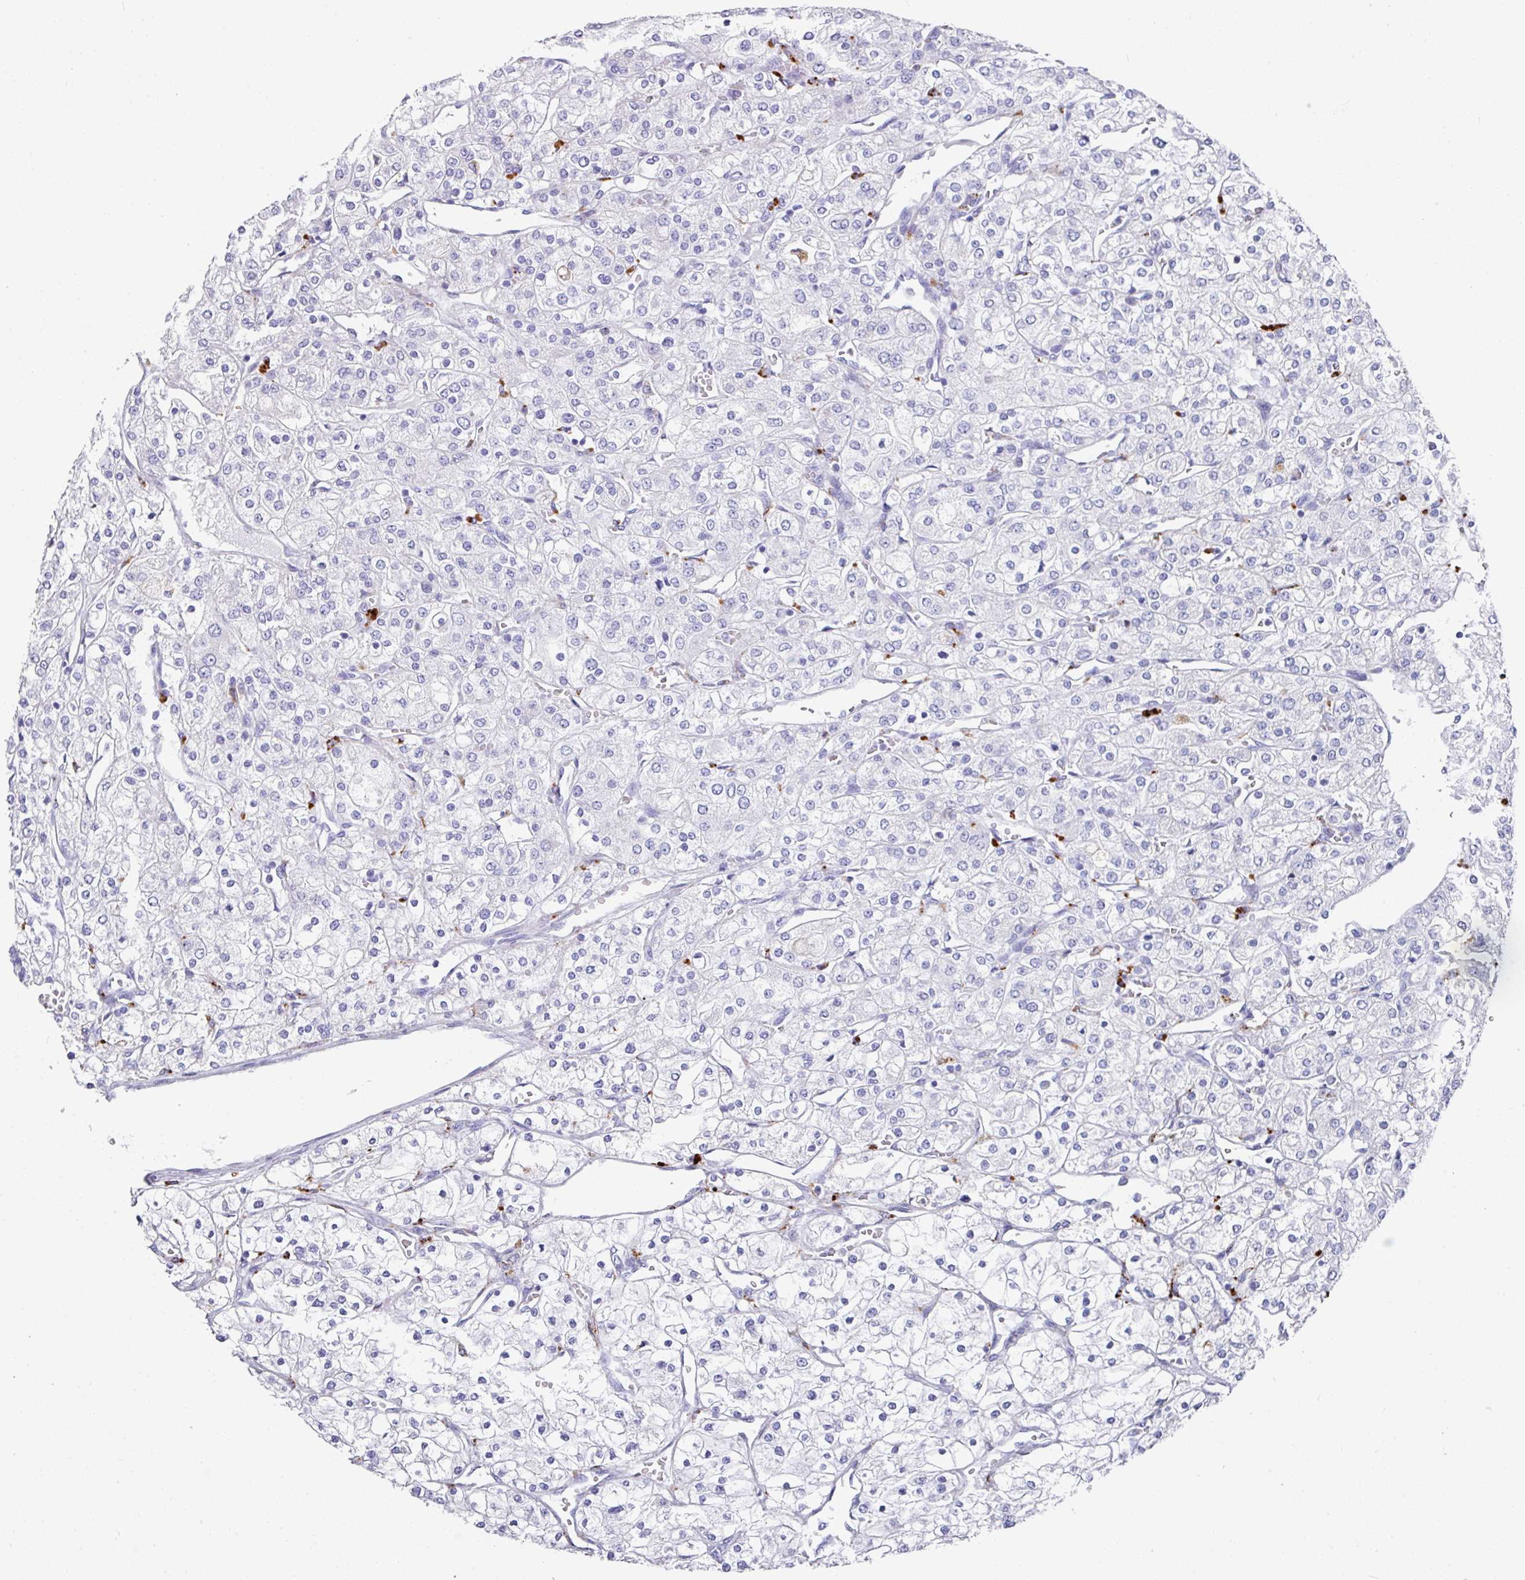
{"staining": {"intensity": "negative", "quantity": "none", "location": "none"}, "tissue": "renal cancer", "cell_type": "Tumor cells", "image_type": "cancer", "snomed": [{"axis": "morphology", "description": "Adenocarcinoma, NOS"}, {"axis": "topography", "description": "Kidney"}], "caption": "Immunohistochemistry micrograph of human adenocarcinoma (renal) stained for a protein (brown), which reveals no staining in tumor cells.", "gene": "CPVL", "patient": {"sex": "male", "age": 80}}